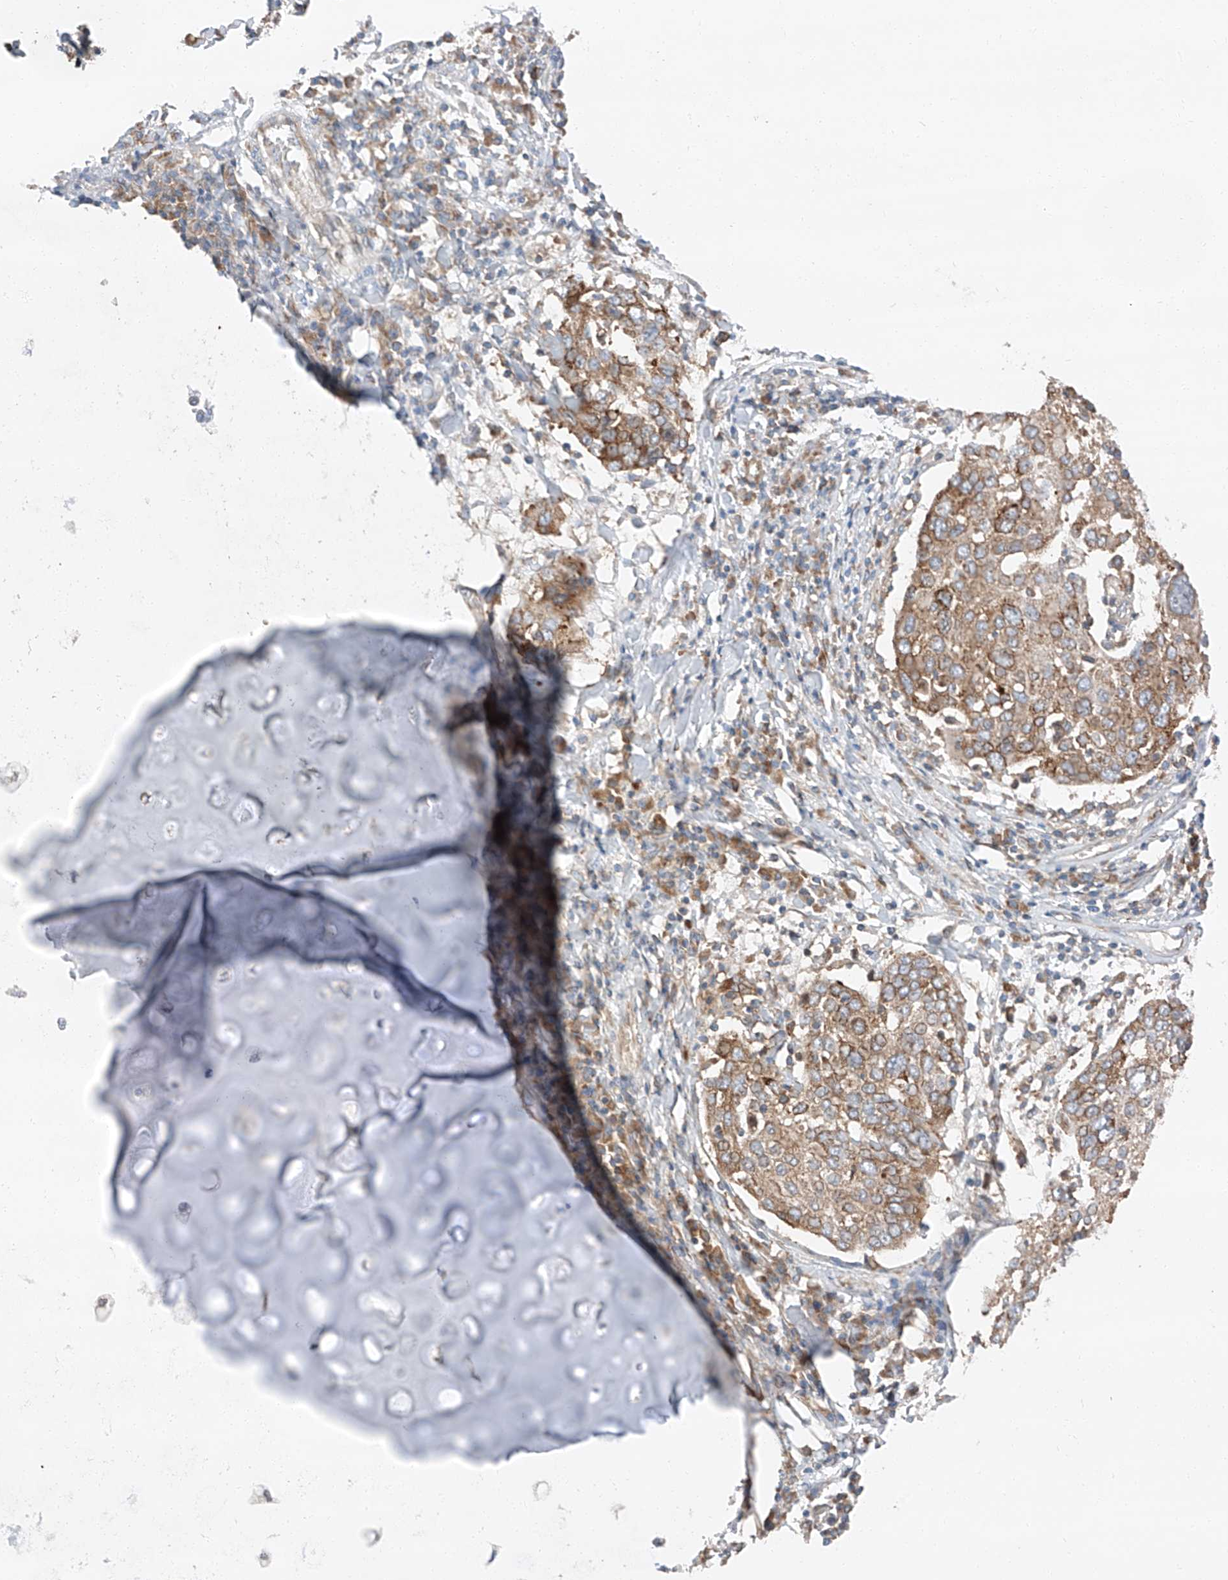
{"staining": {"intensity": "moderate", "quantity": ">75%", "location": "cytoplasmic/membranous"}, "tissue": "lung cancer", "cell_type": "Tumor cells", "image_type": "cancer", "snomed": [{"axis": "morphology", "description": "Squamous cell carcinoma, NOS"}, {"axis": "topography", "description": "Lung"}], "caption": "DAB immunohistochemical staining of human lung squamous cell carcinoma displays moderate cytoplasmic/membranous protein positivity in about >75% of tumor cells.", "gene": "ZC3H15", "patient": {"sex": "male", "age": 65}}